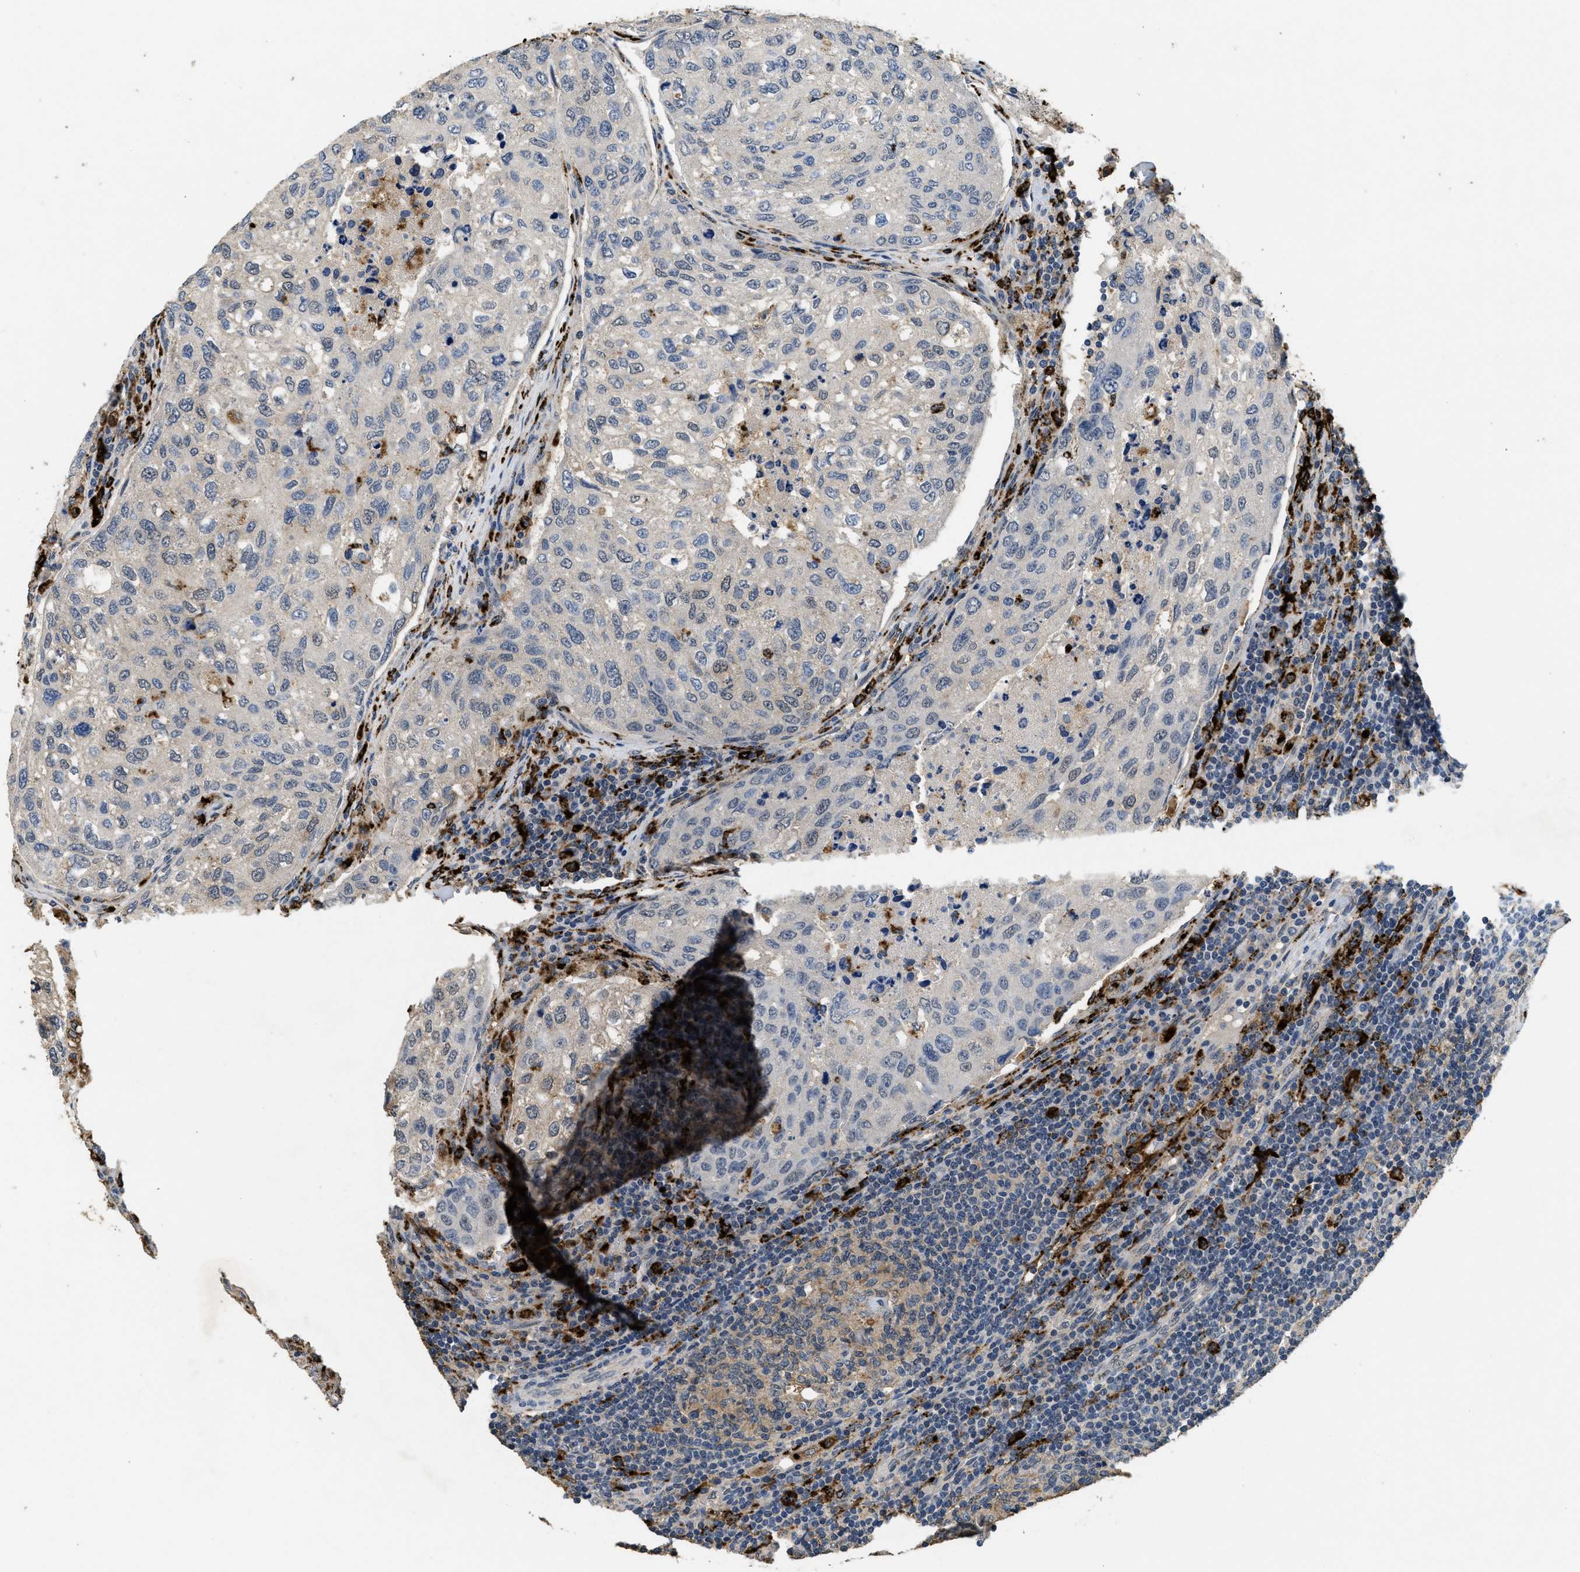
{"staining": {"intensity": "negative", "quantity": "none", "location": "none"}, "tissue": "urothelial cancer", "cell_type": "Tumor cells", "image_type": "cancer", "snomed": [{"axis": "morphology", "description": "Urothelial carcinoma, High grade"}, {"axis": "topography", "description": "Lymph node"}, {"axis": "topography", "description": "Urinary bladder"}], "caption": "This photomicrograph is of urothelial cancer stained with immunohistochemistry (IHC) to label a protein in brown with the nuclei are counter-stained blue. There is no positivity in tumor cells.", "gene": "BMPR2", "patient": {"sex": "male", "age": 51}}